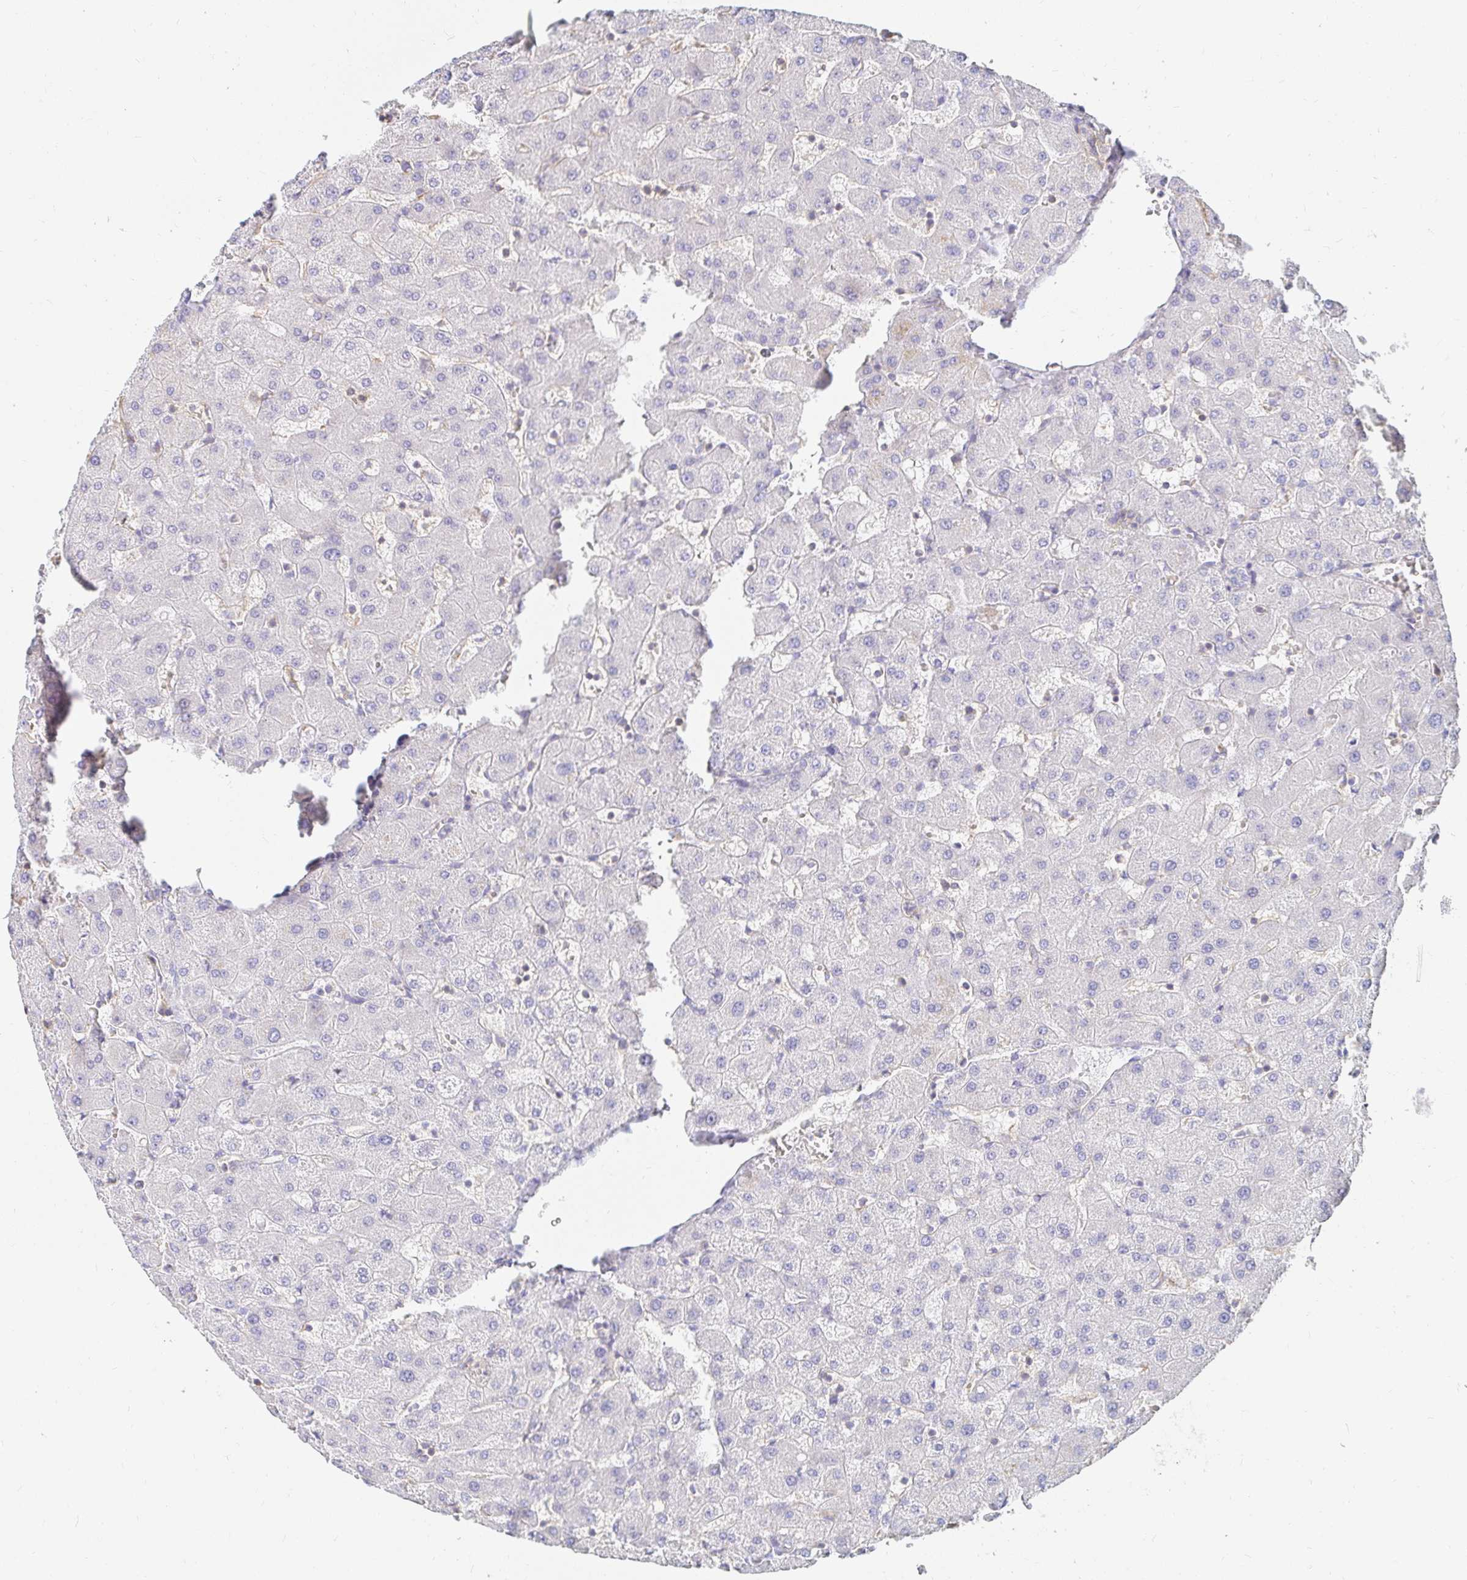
{"staining": {"intensity": "negative", "quantity": "none", "location": "none"}, "tissue": "liver", "cell_type": "Cholangiocytes", "image_type": "normal", "snomed": [{"axis": "morphology", "description": "Normal tissue, NOS"}, {"axis": "topography", "description": "Liver"}], "caption": "DAB (3,3'-diaminobenzidine) immunohistochemical staining of normal liver reveals no significant staining in cholangiocytes. (DAB immunohistochemistry visualized using brightfield microscopy, high magnification).", "gene": "TSPAN19", "patient": {"sex": "female", "age": 63}}